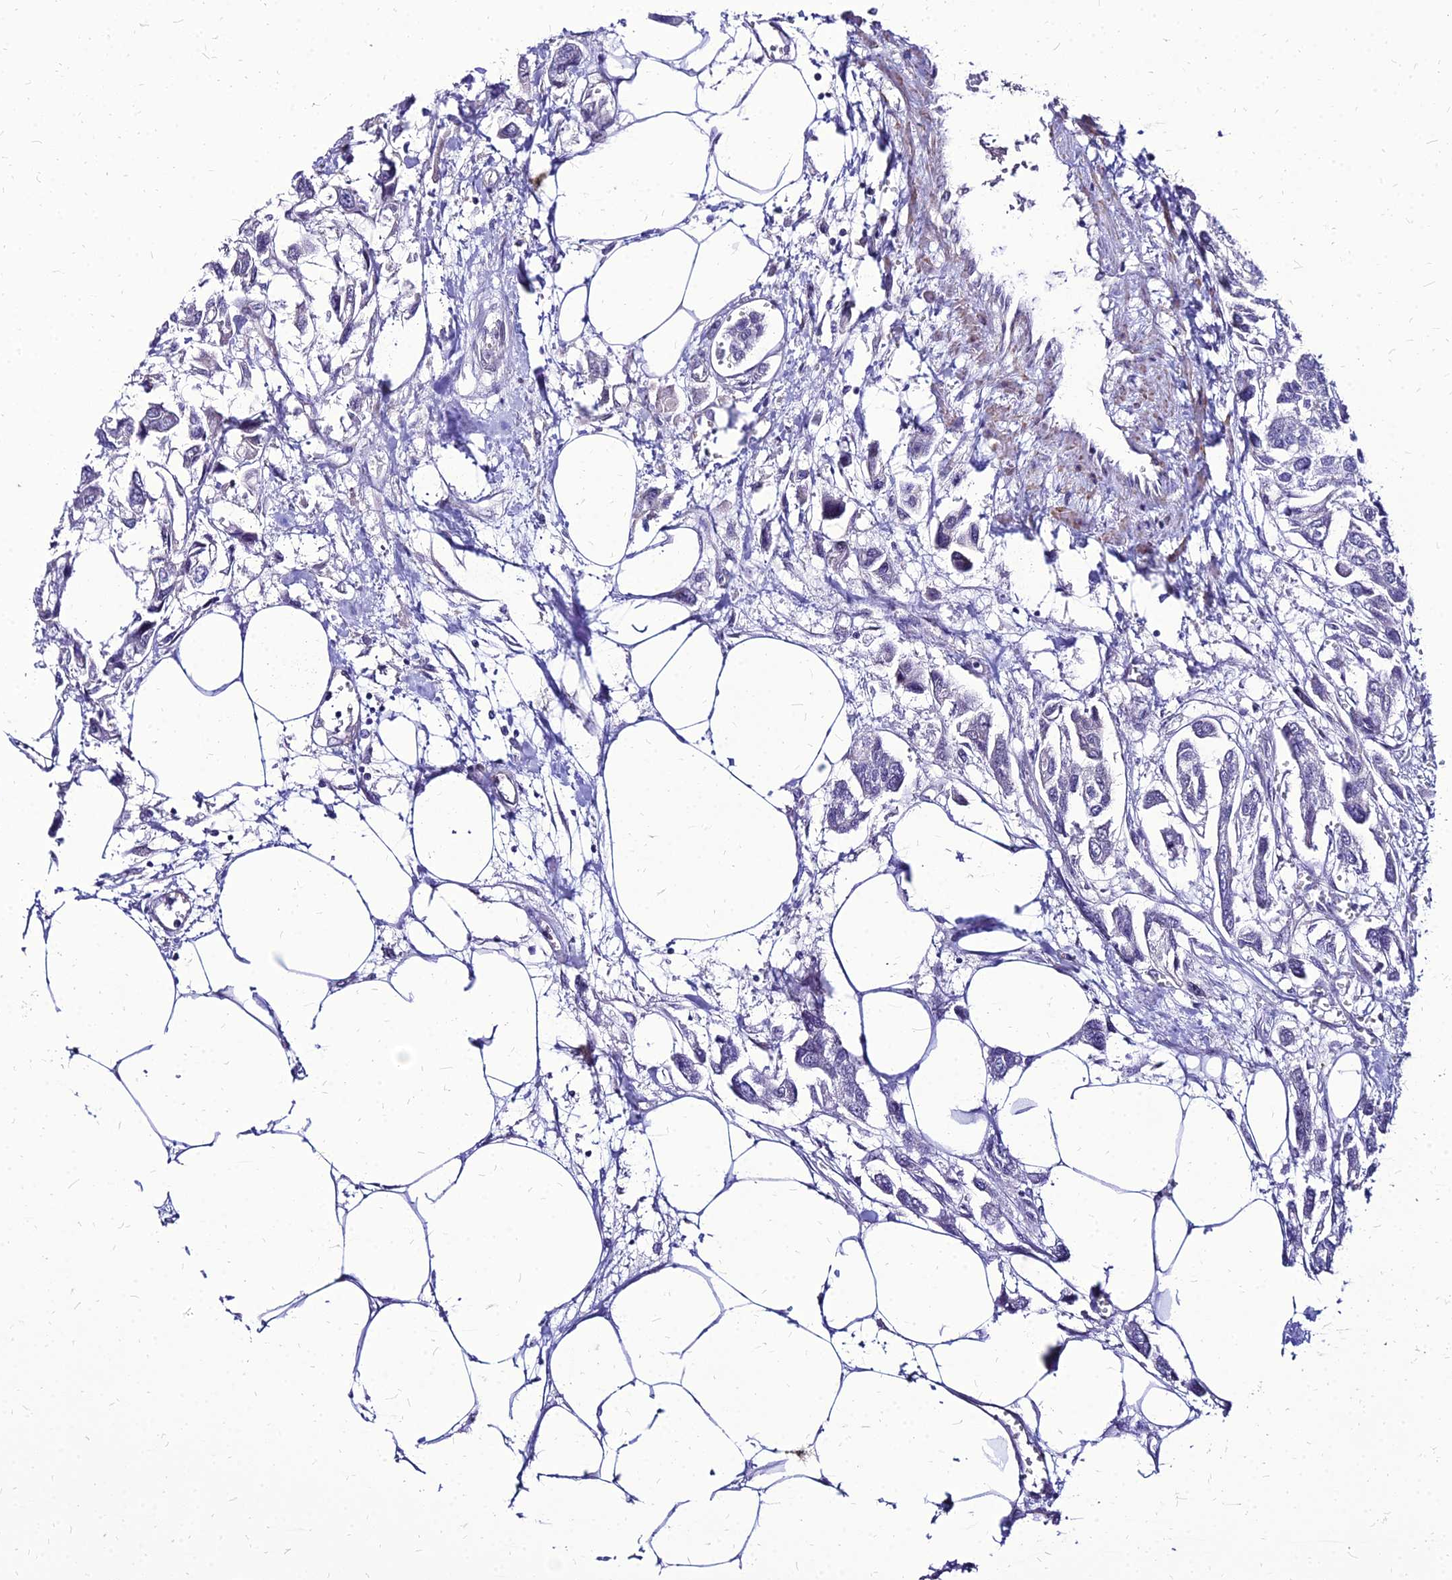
{"staining": {"intensity": "negative", "quantity": "none", "location": "none"}, "tissue": "urothelial cancer", "cell_type": "Tumor cells", "image_type": "cancer", "snomed": [{"axis": "morphology", "description": "Urothelial carcinoma, High grade"}, {"axis": "topography", "description": "Urinary bladder"}], "caption": "Tumor cells are negative for brown protein staining in urothelial cancer.", "gene": "YEATS2", "patient": {"sex": "male", "age": 67}}